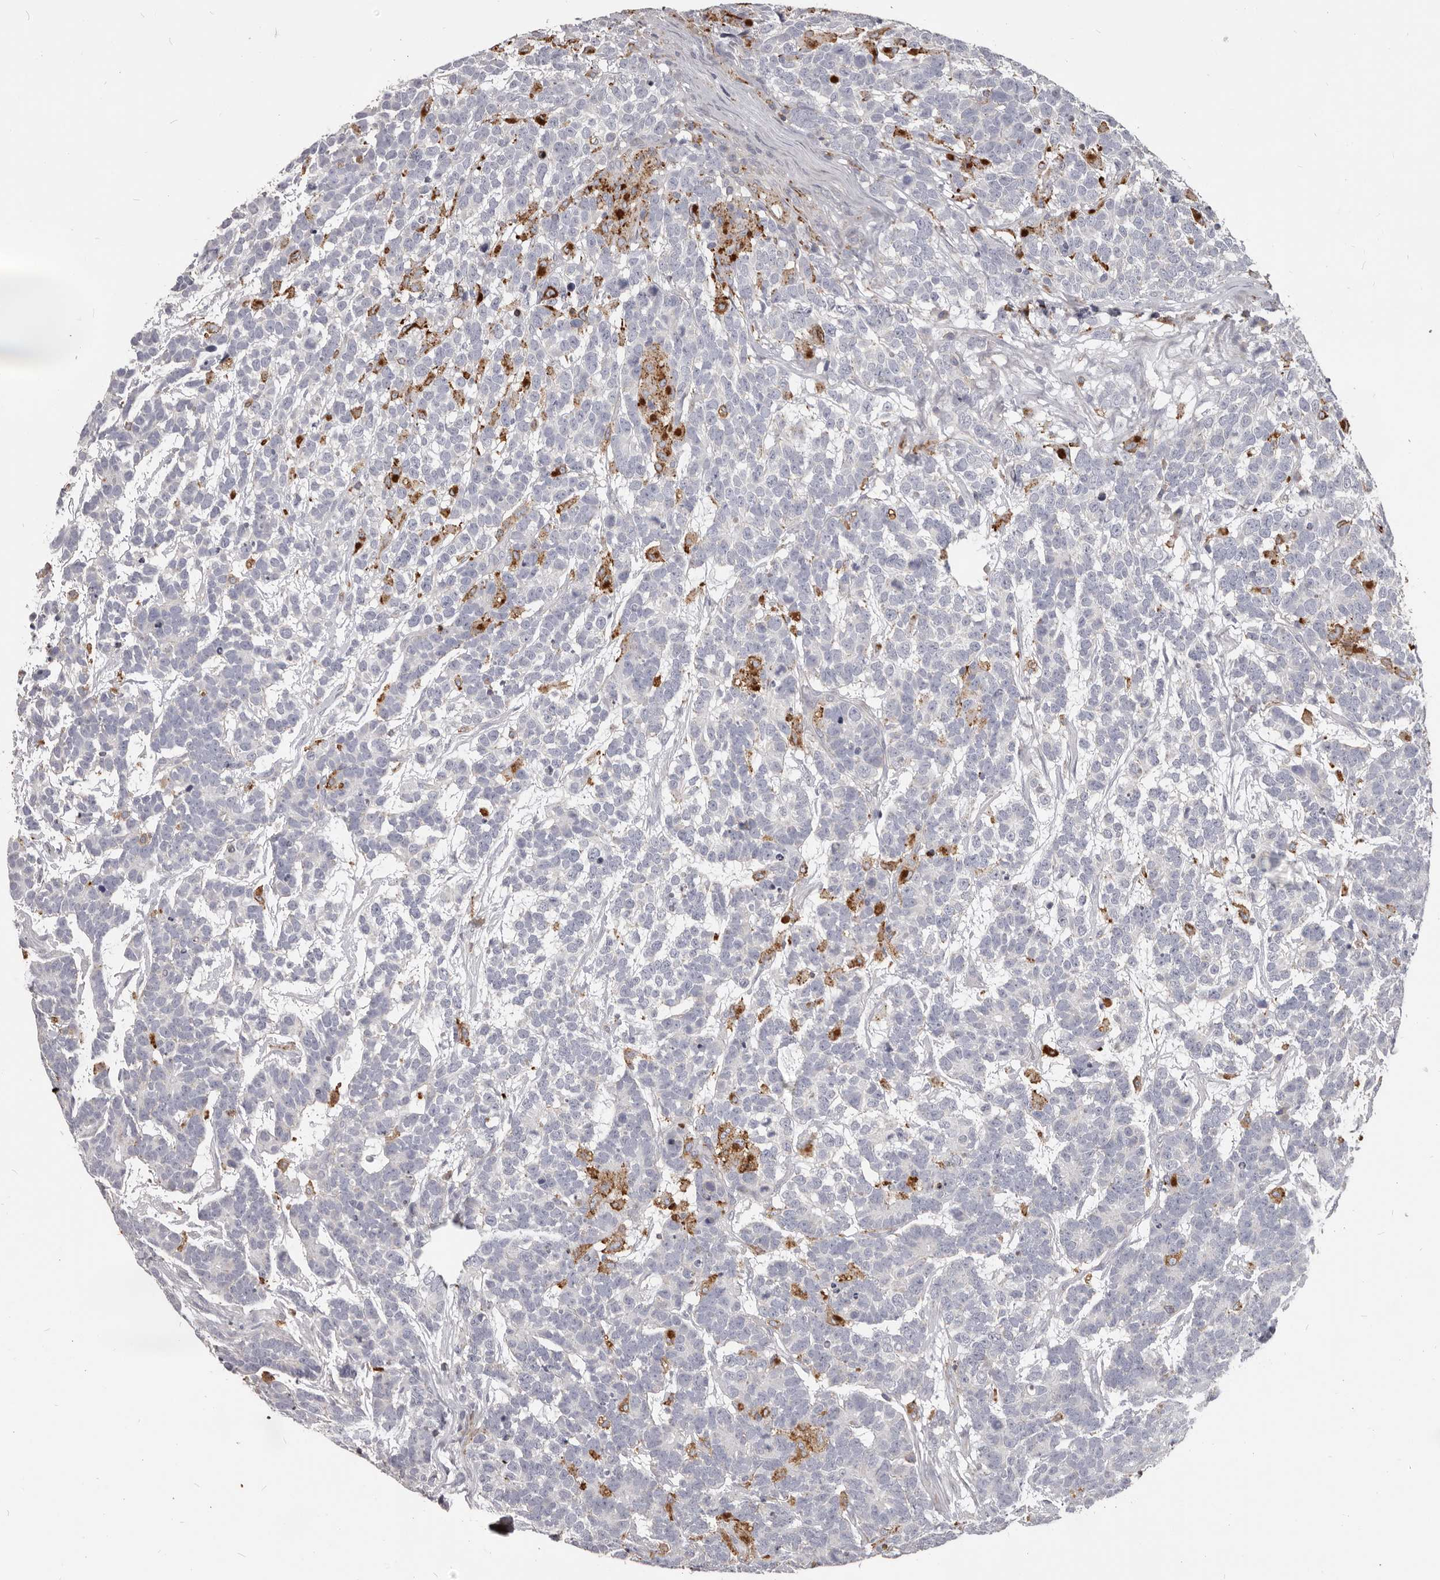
{"staining": {"intensity": "negative", "quantity": "none", "location": "none"}, "tissue": "testis cancer", "cell_type": "Tumor cells", "image_type": "cancer", "snomed": [{"axis": "morphology", "description": "Carcinoma, Embryonal, NOS"}, {"axis": "topography", "description": "Testis"}], "caption": "Tumor cells show no significant staining in embryonal carcinoma (testis).", "gene": "PI4K2A", "patient": {"sex": "male", "age": 26}}